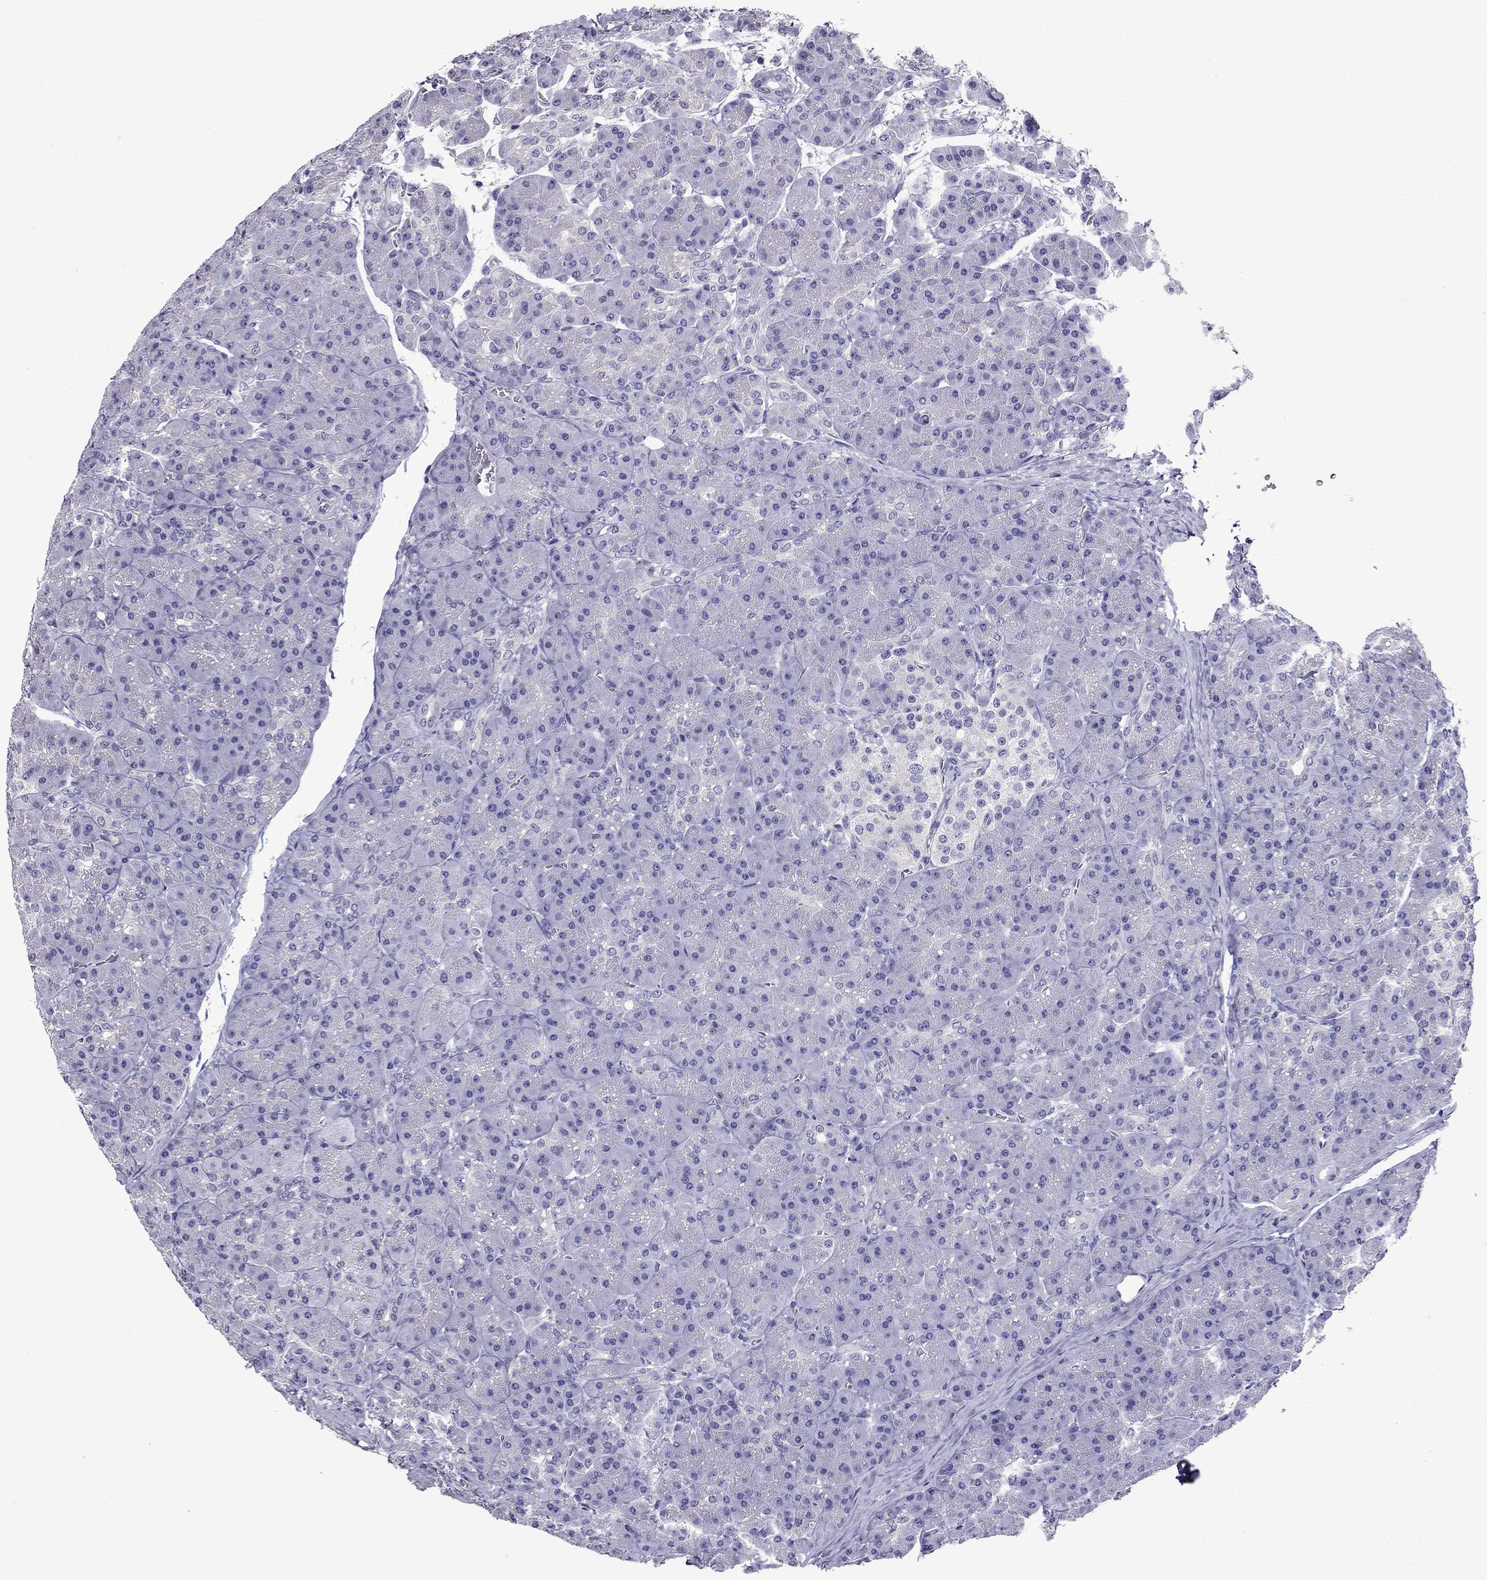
{"staining": {"intensity": "negative", "quantity": "none", "location": "none"}, "tissue": "pancreas", "cell_type": "Exocrine glandular cells", "image_type": "normal", "snomed": [{"axis": "morphology", "description": "Normal tissue, NOS"}, {"axis": "topography", "description": "Pancreas"}], "caption": "The histopathology image exhibits no staining of exocrine glandular cells in normal pancreas.", "gene": "OXCT2", "patient": {"sex": "male", "age": 57}}